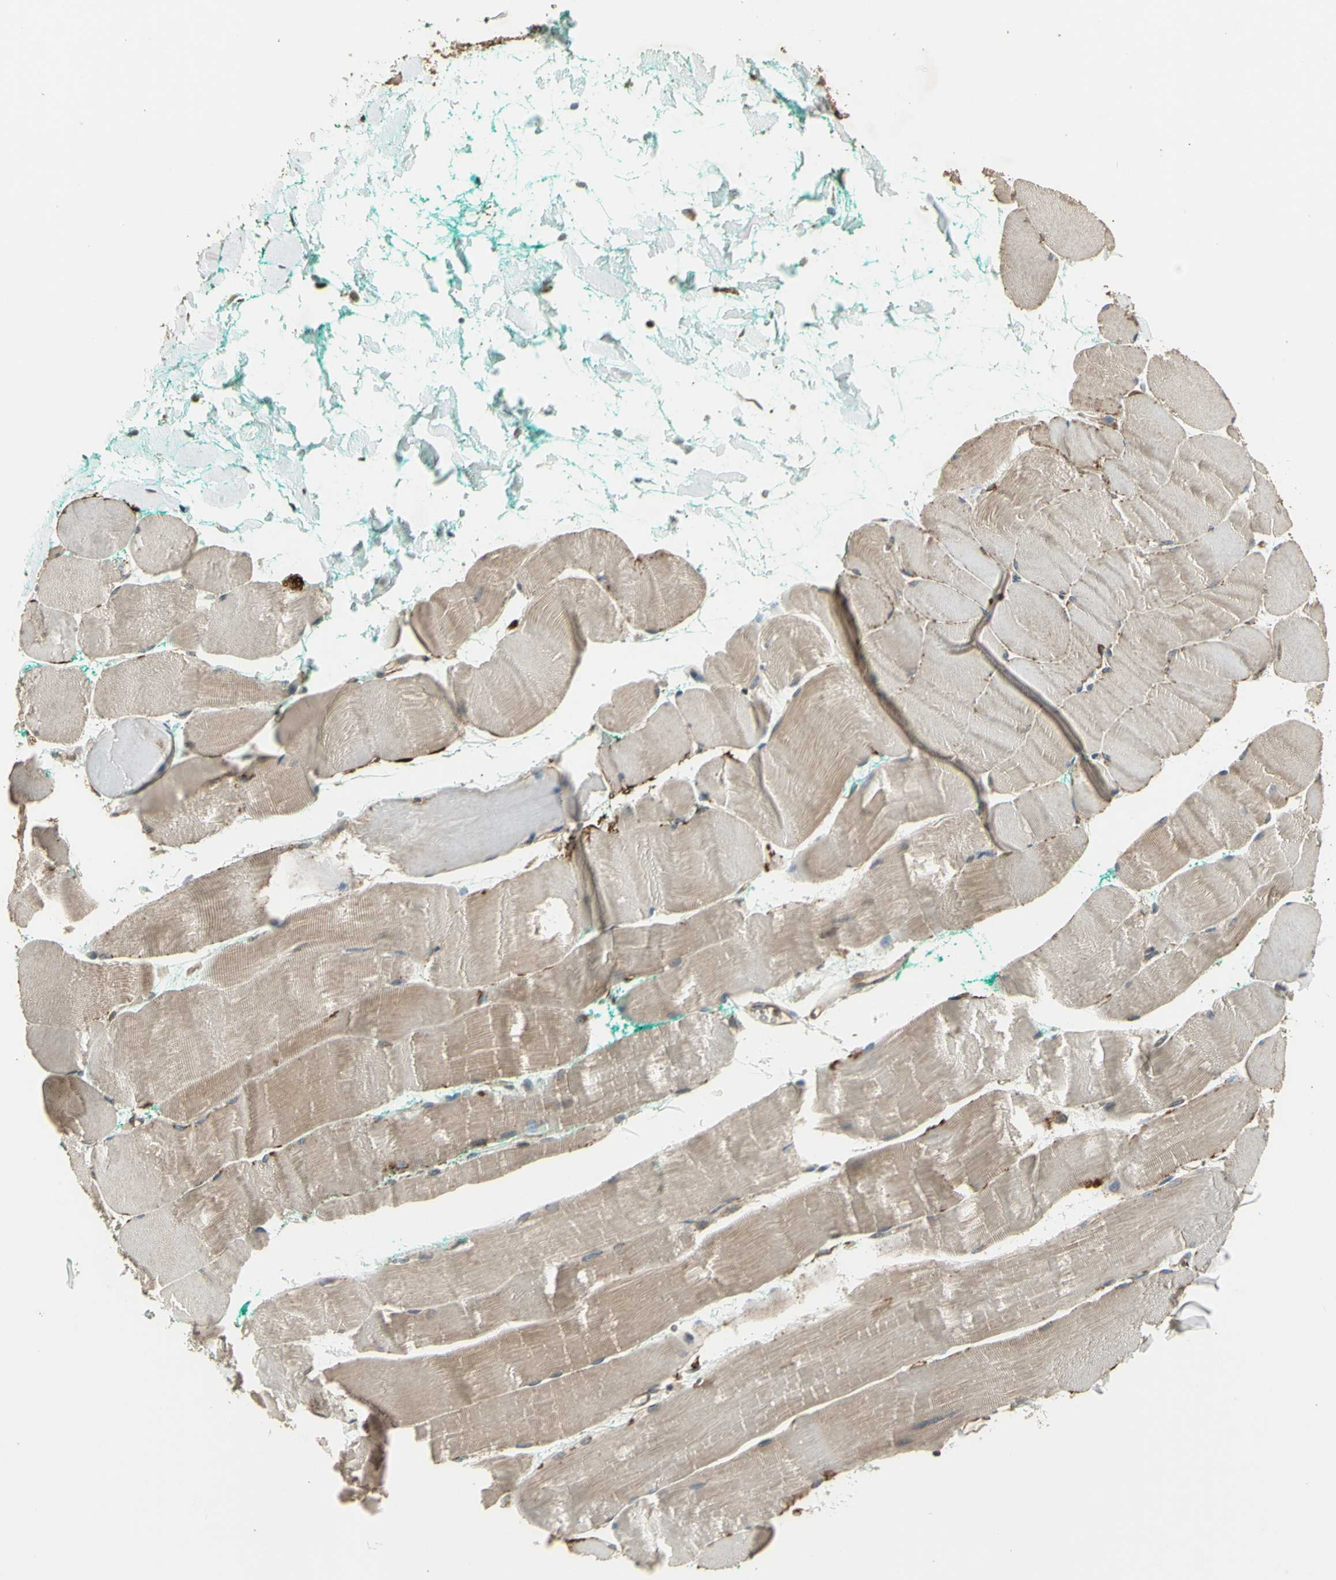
{"staining": {"intensity": "moderate", "quantity": ">75%", "location": "cytoplasmic/membranous"}, "tissue": "skeletal muscle", "cell_type": "Myocytes", "image_type": "normal", "snomed": [{"axis": "morphology", "description": "Normal tissue, NOS"}, {"axis": "morphology", "description": "Squamous cell carcinoma, NOS"}, {"axis": "topography", "description": "Skeletal muscle"}], "caption": "Protein analysis of unremarkable skeletal muscle shows moderate cytoplasmic/membranous expression in about >75% of myocytes. Using DAB (3,3'-diaminobenzidine) (brown) and hematoxylin (blue) stains, captured at high magnification using brightfield microscopy.", "gene": "EFNB2", "patient": {"sex": "male", "age": 51}}